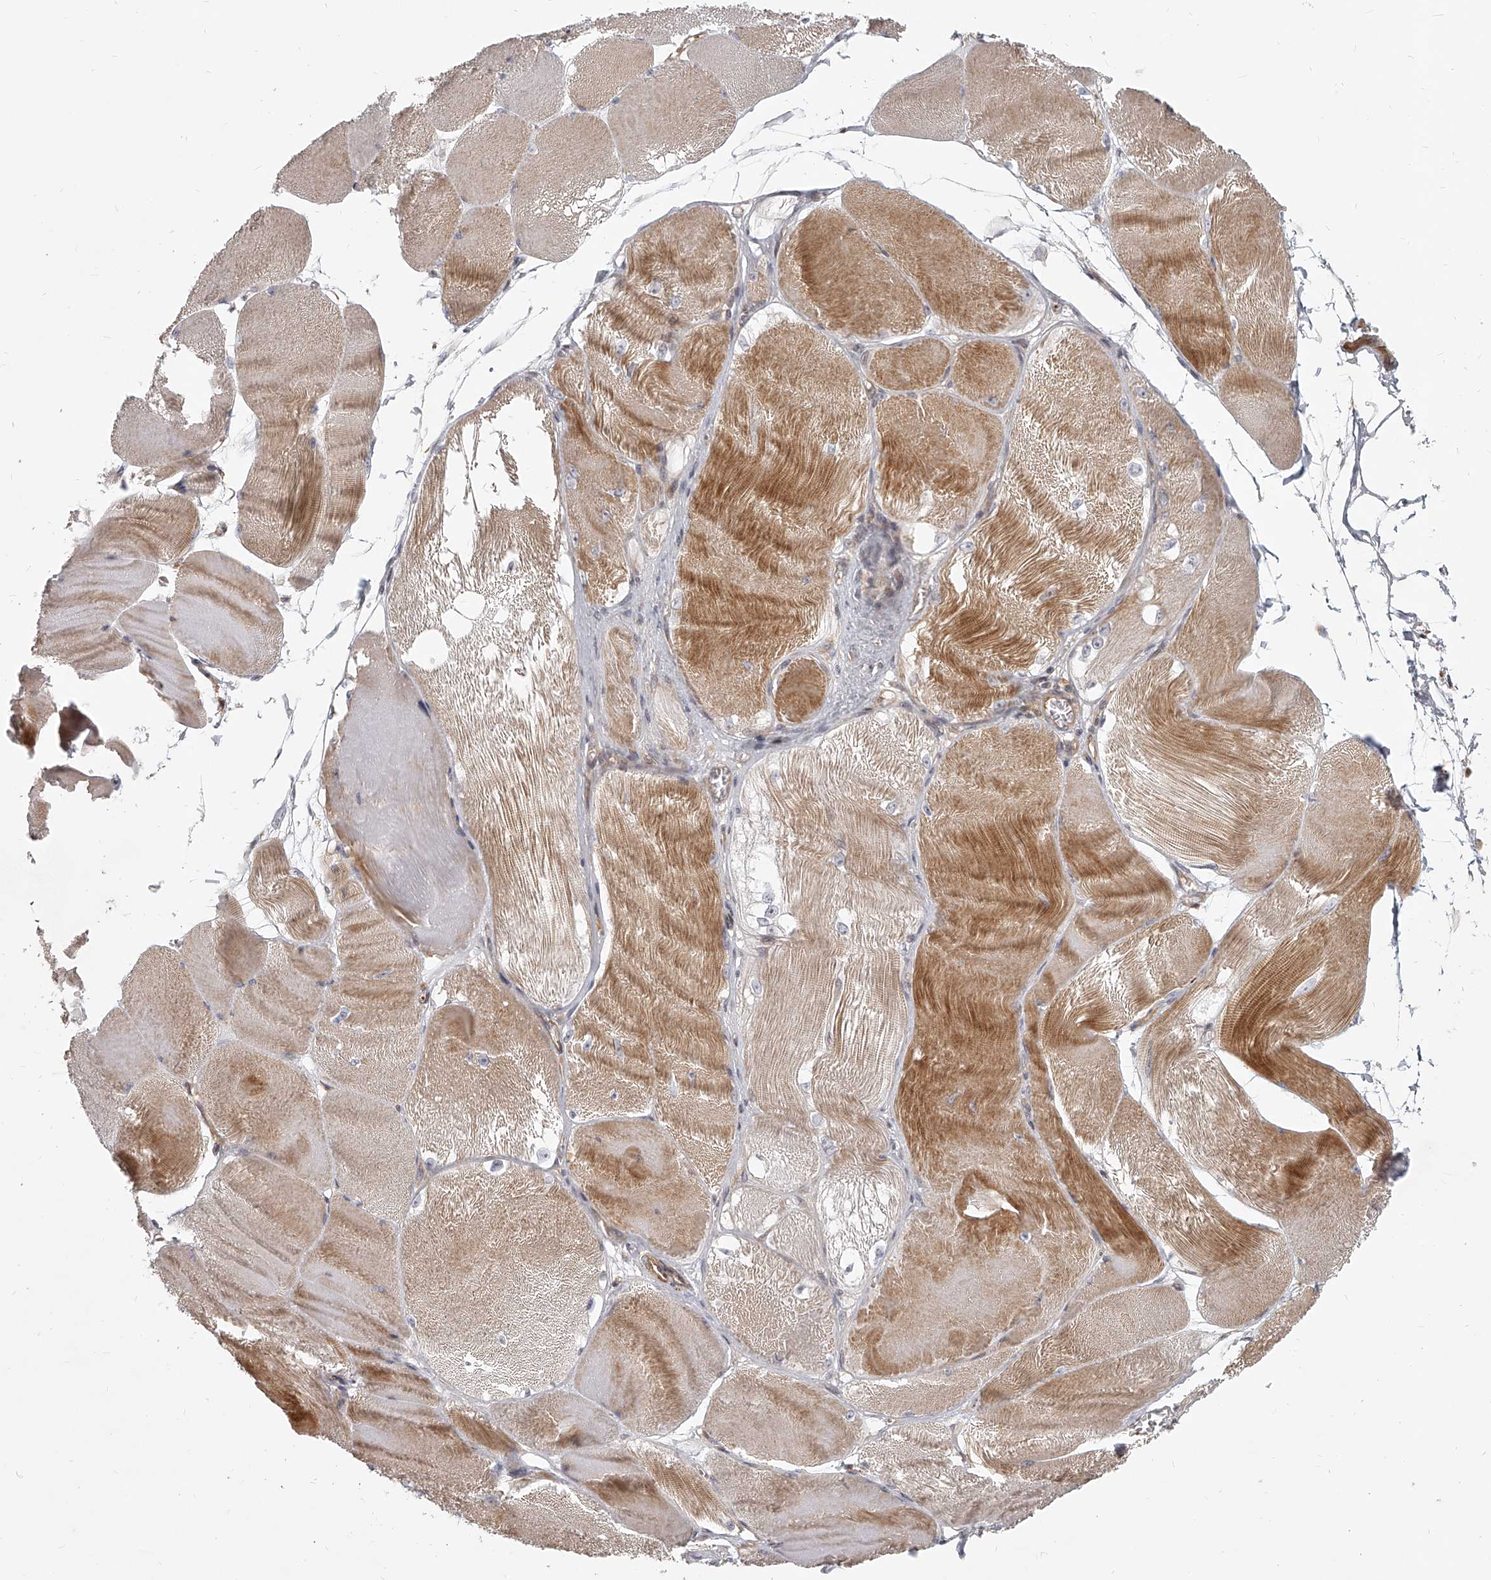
{"staining": {"intensity": "strong", "quantity": "25%-75%", "location": "cytoplasmic/membranous"}, "tissue": "skeletal muscle", "cell_type": "Myocytes", "image_type": "normal", "snomed": [{"axis": "morphology", "description": "Normal tissue, NOS"}, {"axis": "morphology", "description": "Basal cell carcinoma"}, {"axis": "topography", "description": "Skeletal muscle"}], "caption": "This histopathology image displays immunohistochemistry staining of normal skeletal muscle, with high strong cytoplasmic/membranous positivity in approximately 25%-75% of myocytes.", "gene": "SLC37A1", "patient": {"sex": "female", "age": 64}}